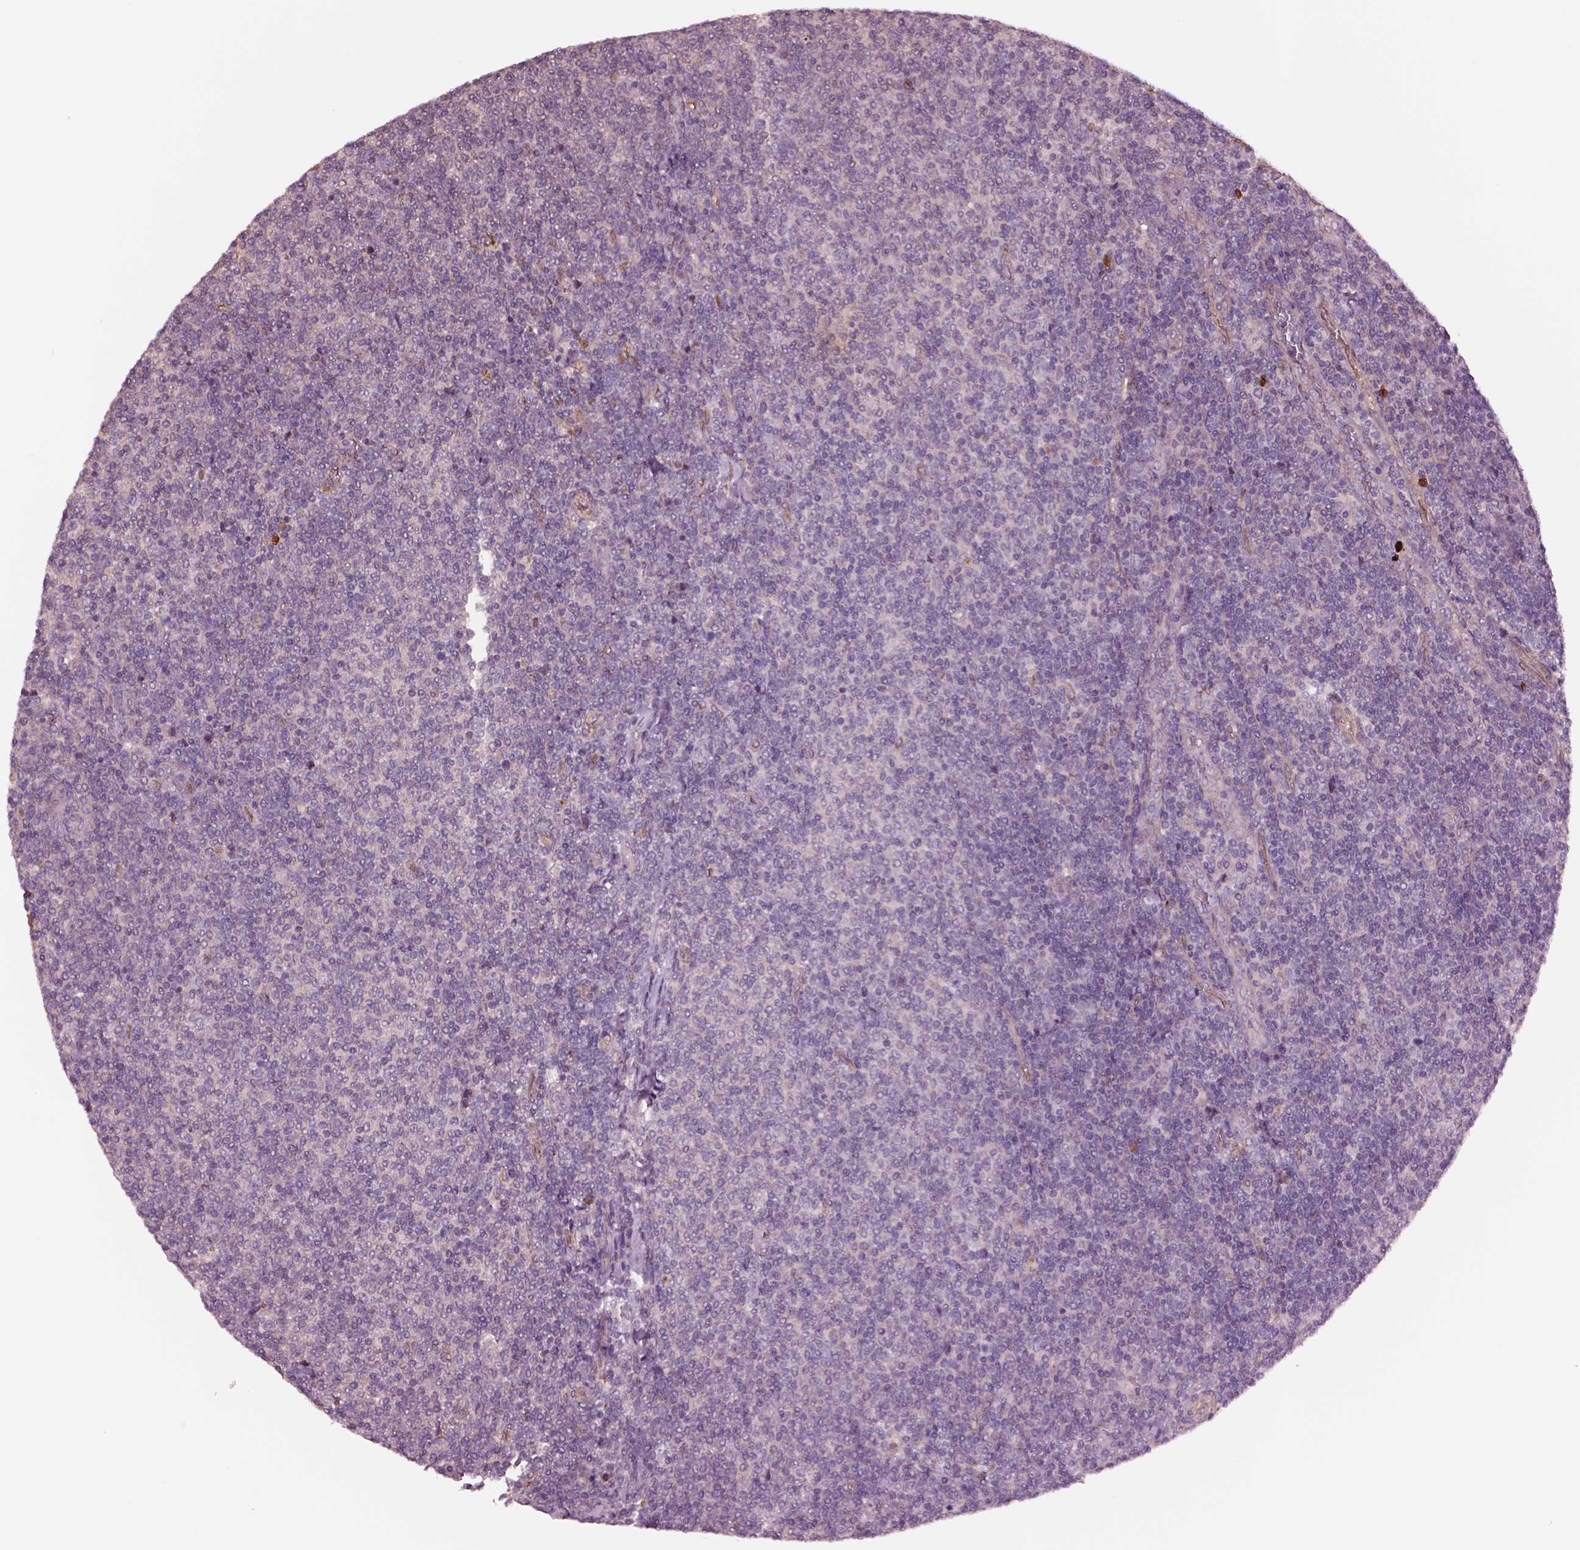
{"staining": {"intensity": "negative", "quantity": "none", "location": "none"}, "tissue": "lymphoma", "cell_type": "Tumor cells", "image_type": "cancer", "snomed": [{"axis": "morphology", "description": "Malignant lymphoma, non-Hodgkin's type, Low grade"}, {"axis": "topography", "description": "Lymph node"}], "caption": "Micrograph shows no significant protein staining in tumor cells of lymphoma.", "gene": "HTR1B", "patient": {"sex": "male", "age": 52}}